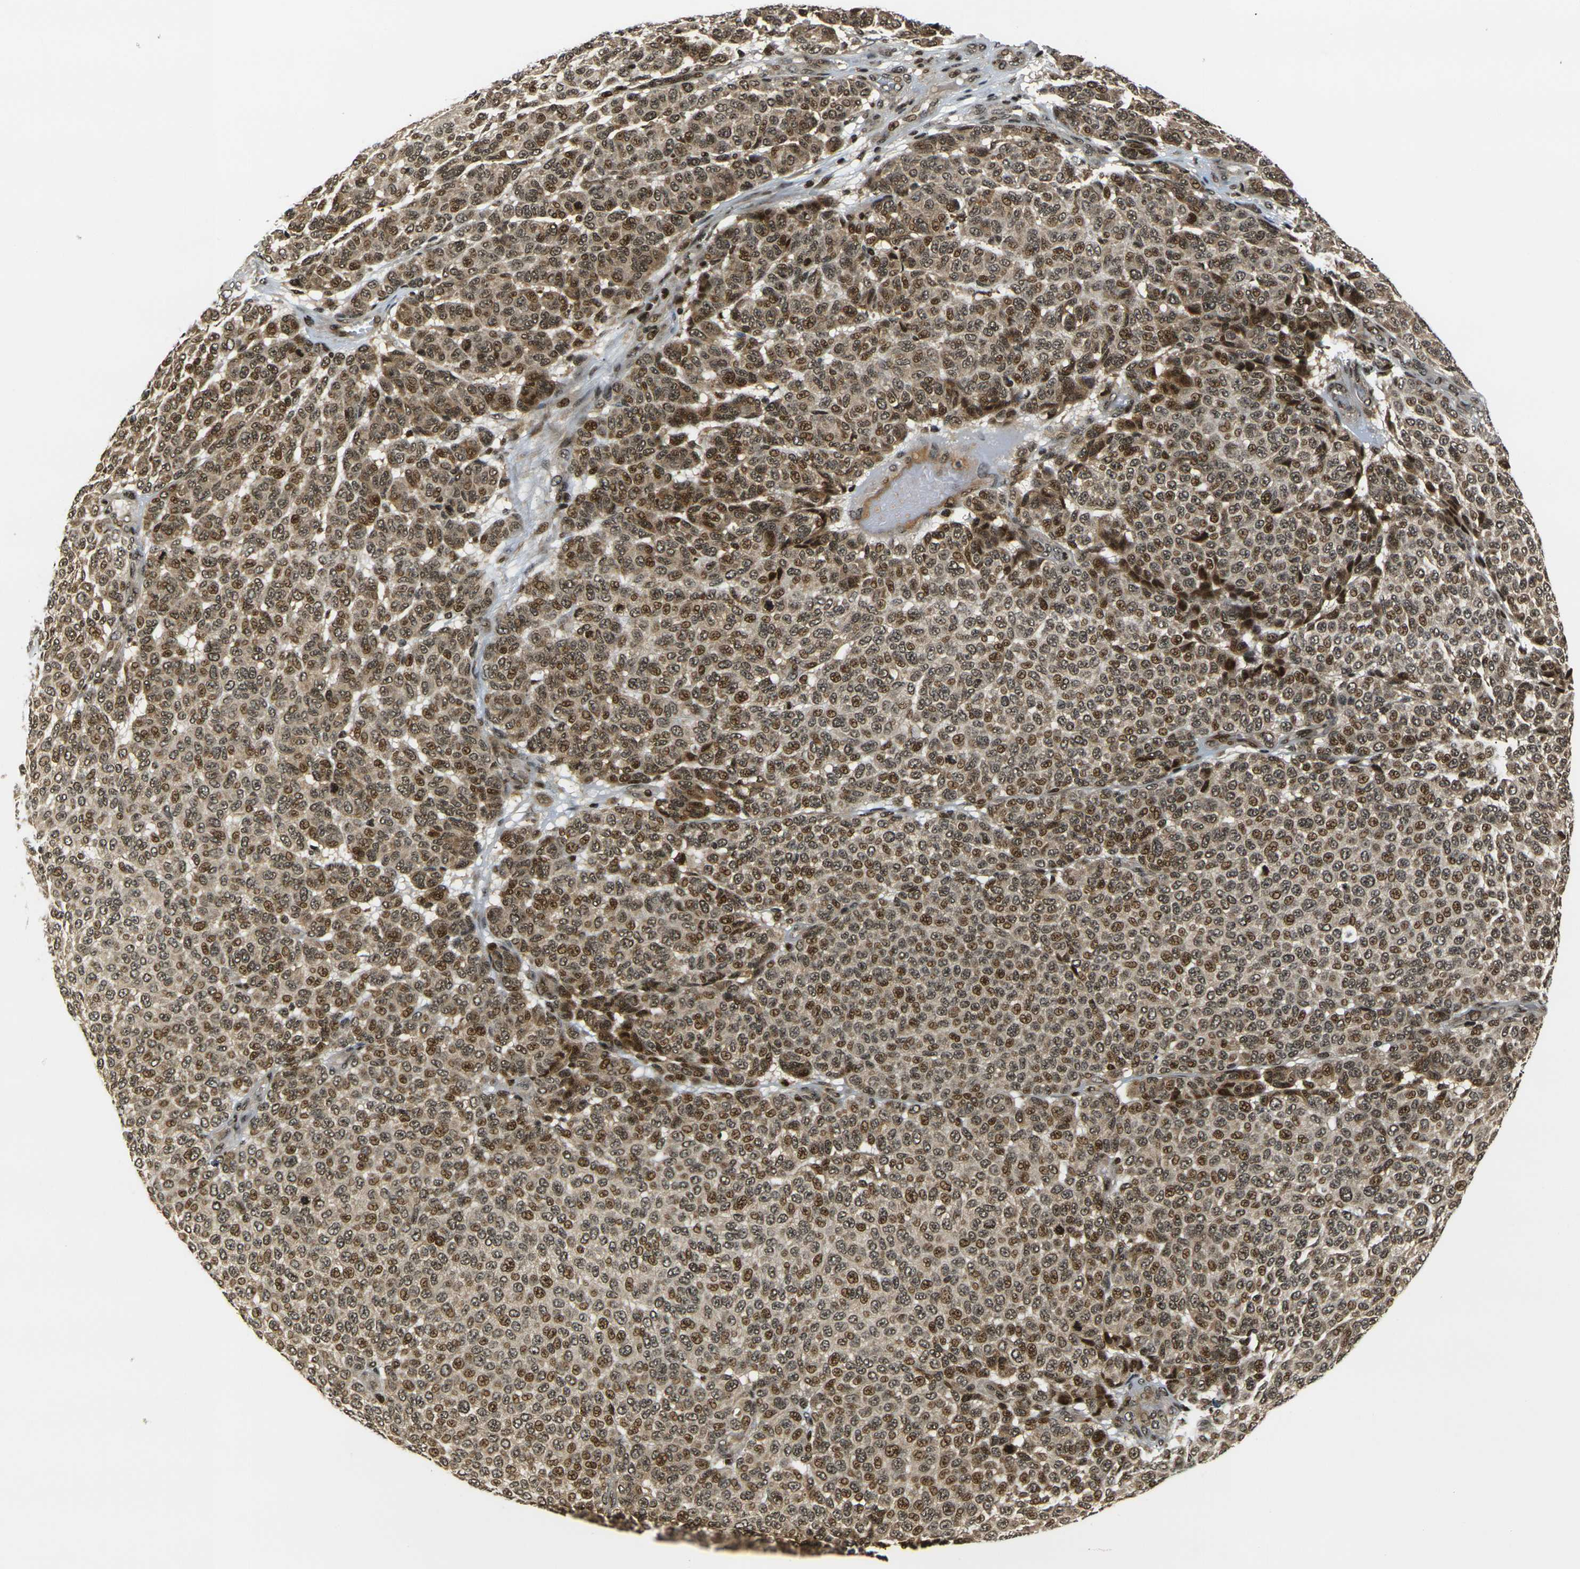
{"staining": {"intensity": "moderate", "quantity": ">75%", "location": "cytoplasmic/membranous,nuclear"}, "tissue": "melanoma", "cell_type": "Tumor cells", "image_type": "cancer", "snomed": [{"axis": "morphology", "description": "Malignant melanoma, NOS"}, {"axis": "topography", "description": "Skin"}], "caption": "Malignant melanoma stained with immunohistochemistry (IHC) demonstrates moderate cytoplasmic/membranous and nuclear expression in approximately >75% of tumor cells. Using DAB (3,3'-diaminobenzidine) (brown) and hematoxylin (blue) stains, captured at high magnification using brightfield microscopy.", "gene": "ACTL6A", "patient": {"sex": "male", "age": 59}}